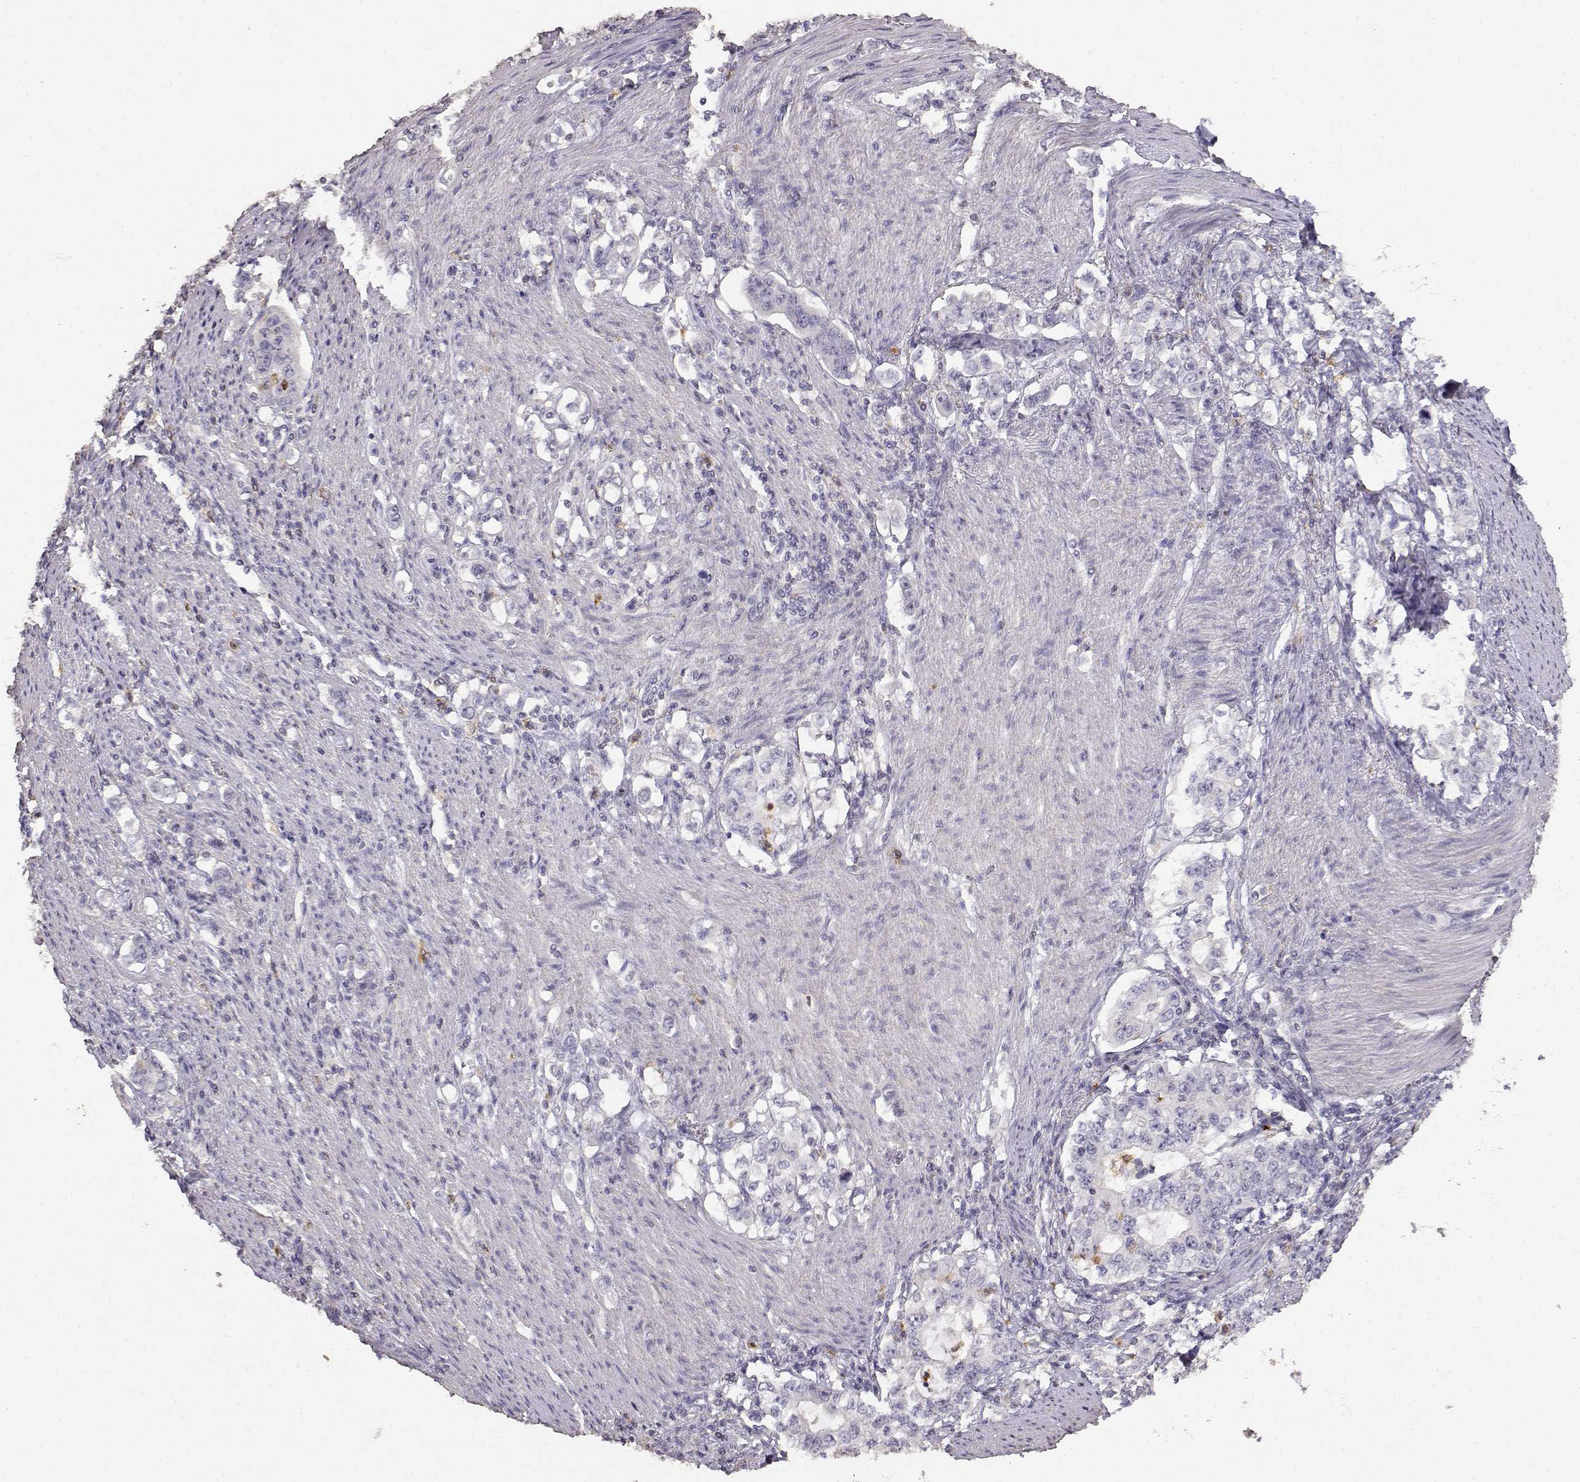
{"staining": {"intensity": "negative", "quantity": "none", "location": "none"}, "tissue": "stomach cancer", "cell_type": "Tumor cells", "image_type": "cancer", "snomed": [{"axis": "morphology", "description": "Adenocarcinoma, NOS"}, {"axis": "topography", "description": "Stomach, lower"}], "caption": "There is no significant staining in tumor cells of stomach cancer.", "gene": "TNFRSF10C", "patient": {"sex": "female", "age": 72}}